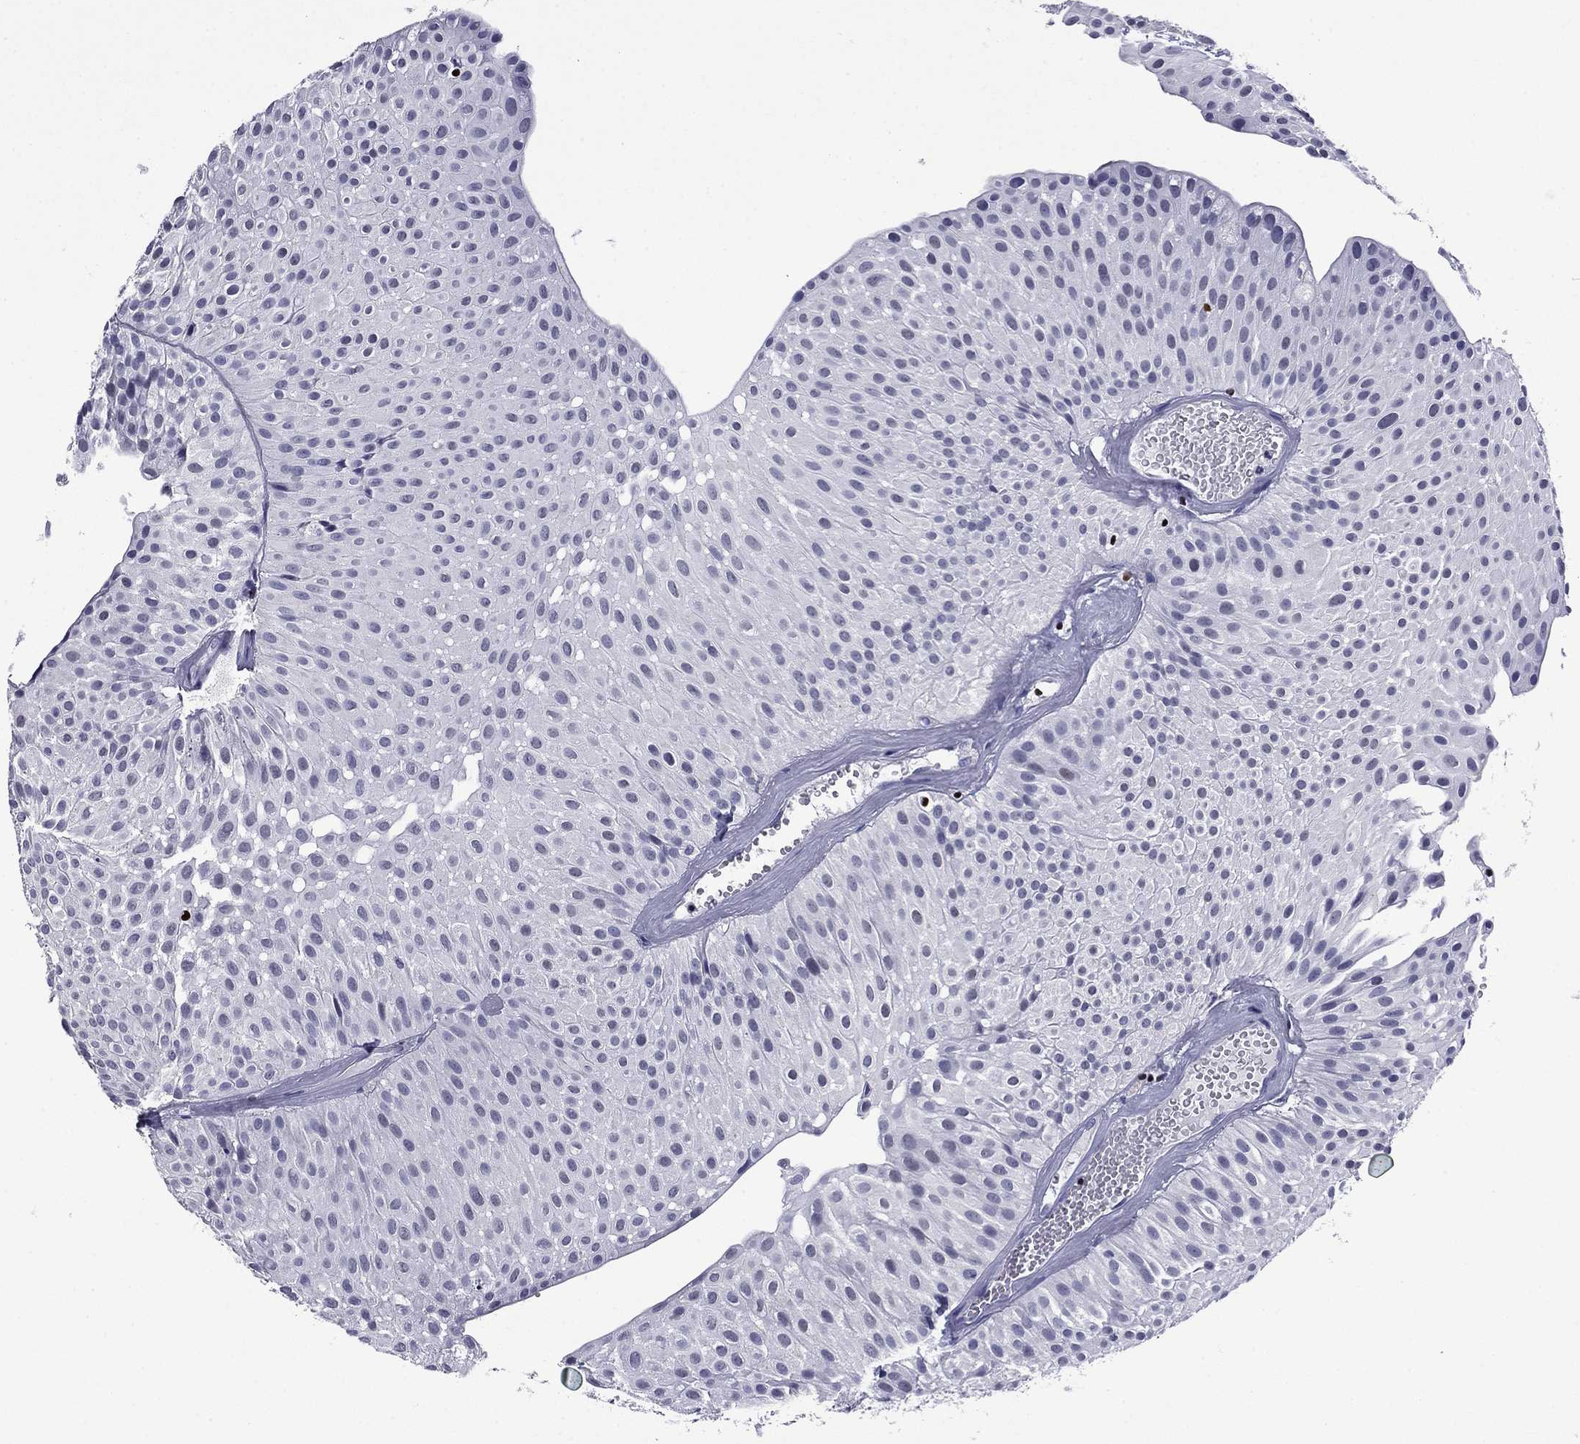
{"staining": {"intensity": "negative", "quantity": "none", "location": "none"}, "tissue": "urothelial cancer", "cell_type": "Tumor cells", "image_type": "cancer", "snomed": [{"axis": "morphology", "description": "Urothelial carcinoma, Low grade"}, {"axis": "topography", "description": "Urinary bladder"}], "caption": "Immunohistochemistry (IHC) micrograph of urothelial carcinoma (low-grade) stained for a protein (brown), which exhibits no positivity in tumor cells.", "gene": "IKZF3", "patient": {"sex": "male", "age": 64}}